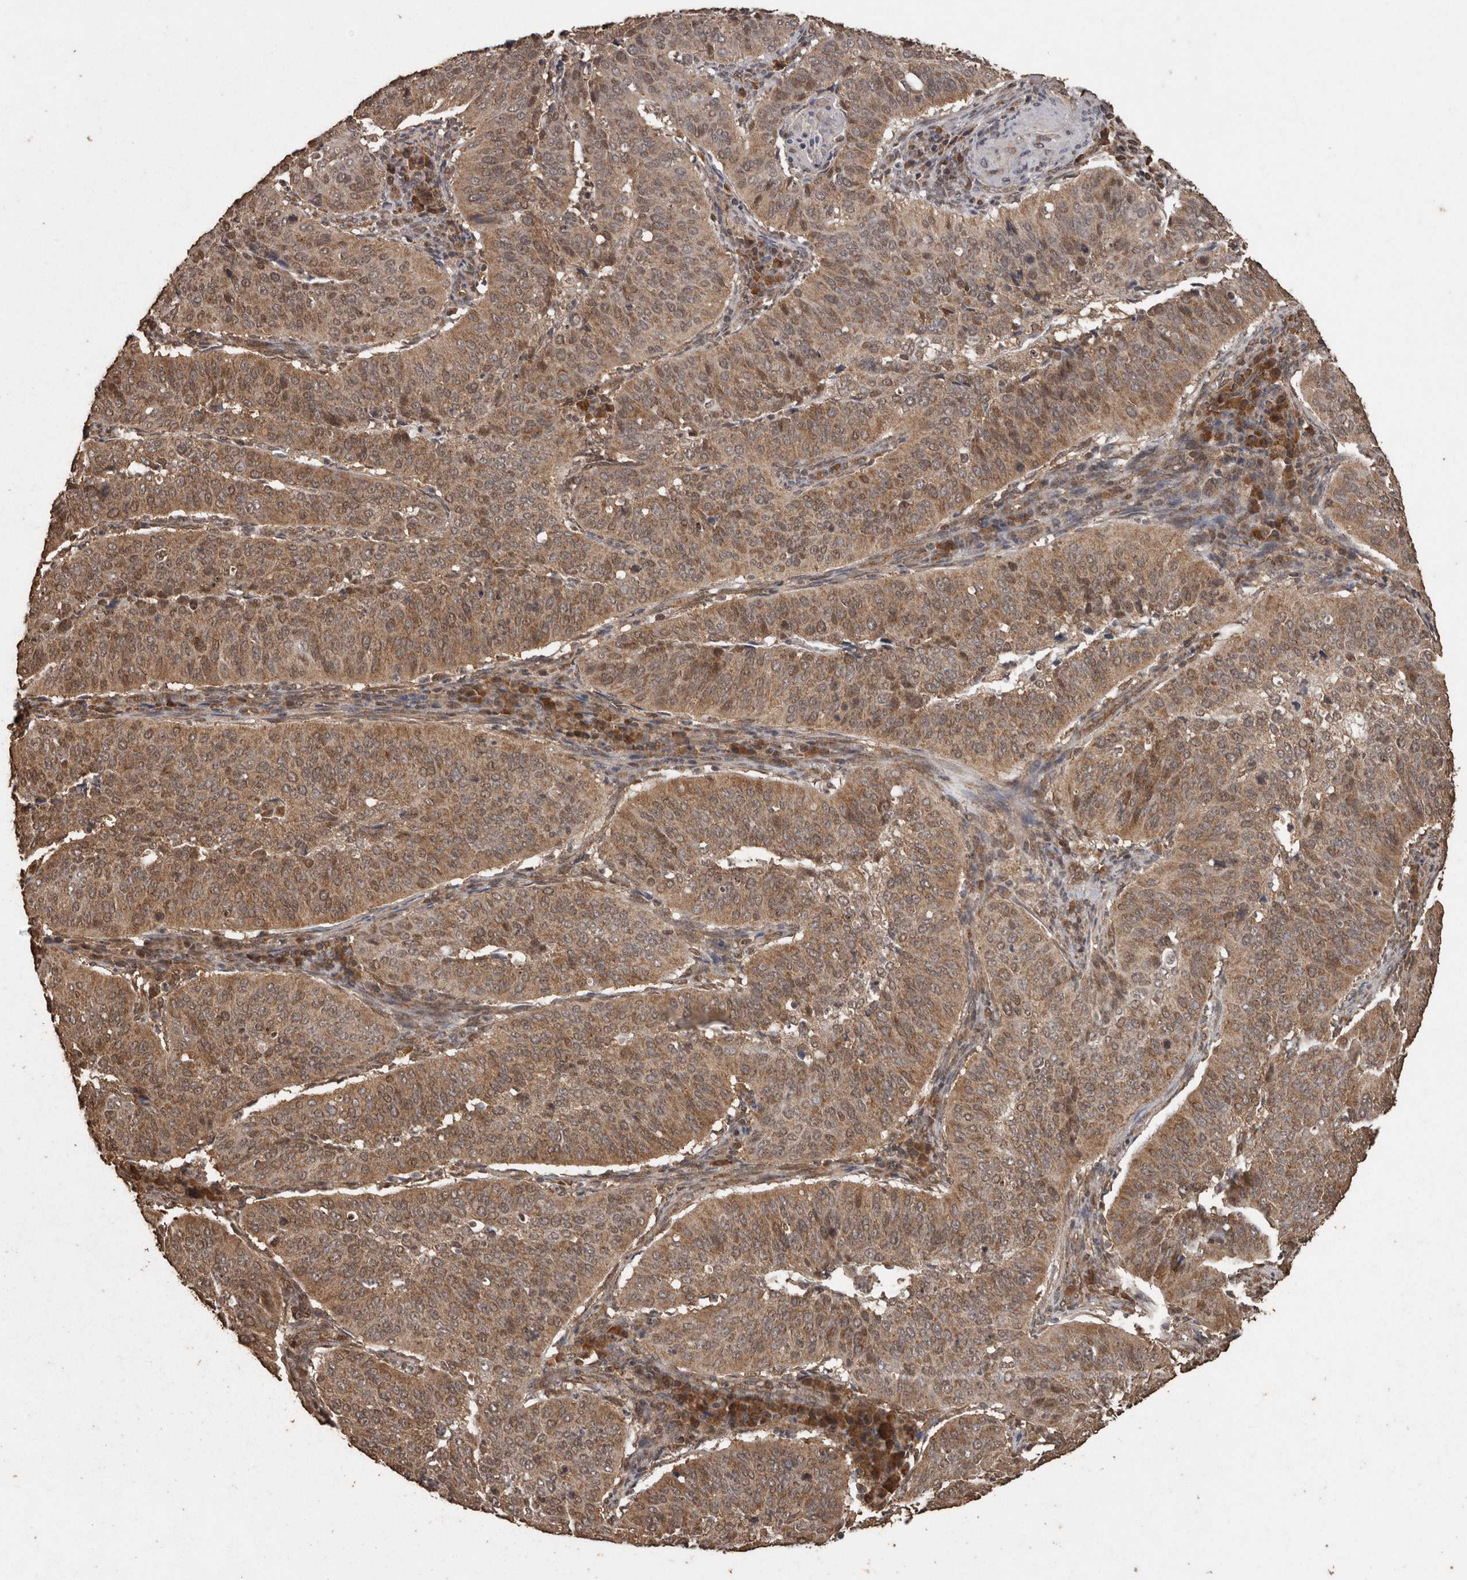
{"staining": {"intensity": "moderate", "quantity": ">75%", "location": "cytoplasmic/membranous"}, "tissue": "cervical cancer", "cell_type": "Tumor cells", "image_type": "cancer", "snomed": [{"axis": "morphology", "description": "Normal tissue, NOS"}, {"axis": "morphology", "description": "Squamous cell carcinoma, NOS"}, {"axis": "topography", "description": "Cervix"}], "caption": "There is medium levels of moderate cytoplasmic/membranous staining in tumor cells of cervical cancer (squamous cell carcinoma), as demonstrated by immunohistochemical staining (brown color).", "gene": "PINK1", "patient": {"sex": "female", "age": 39}}